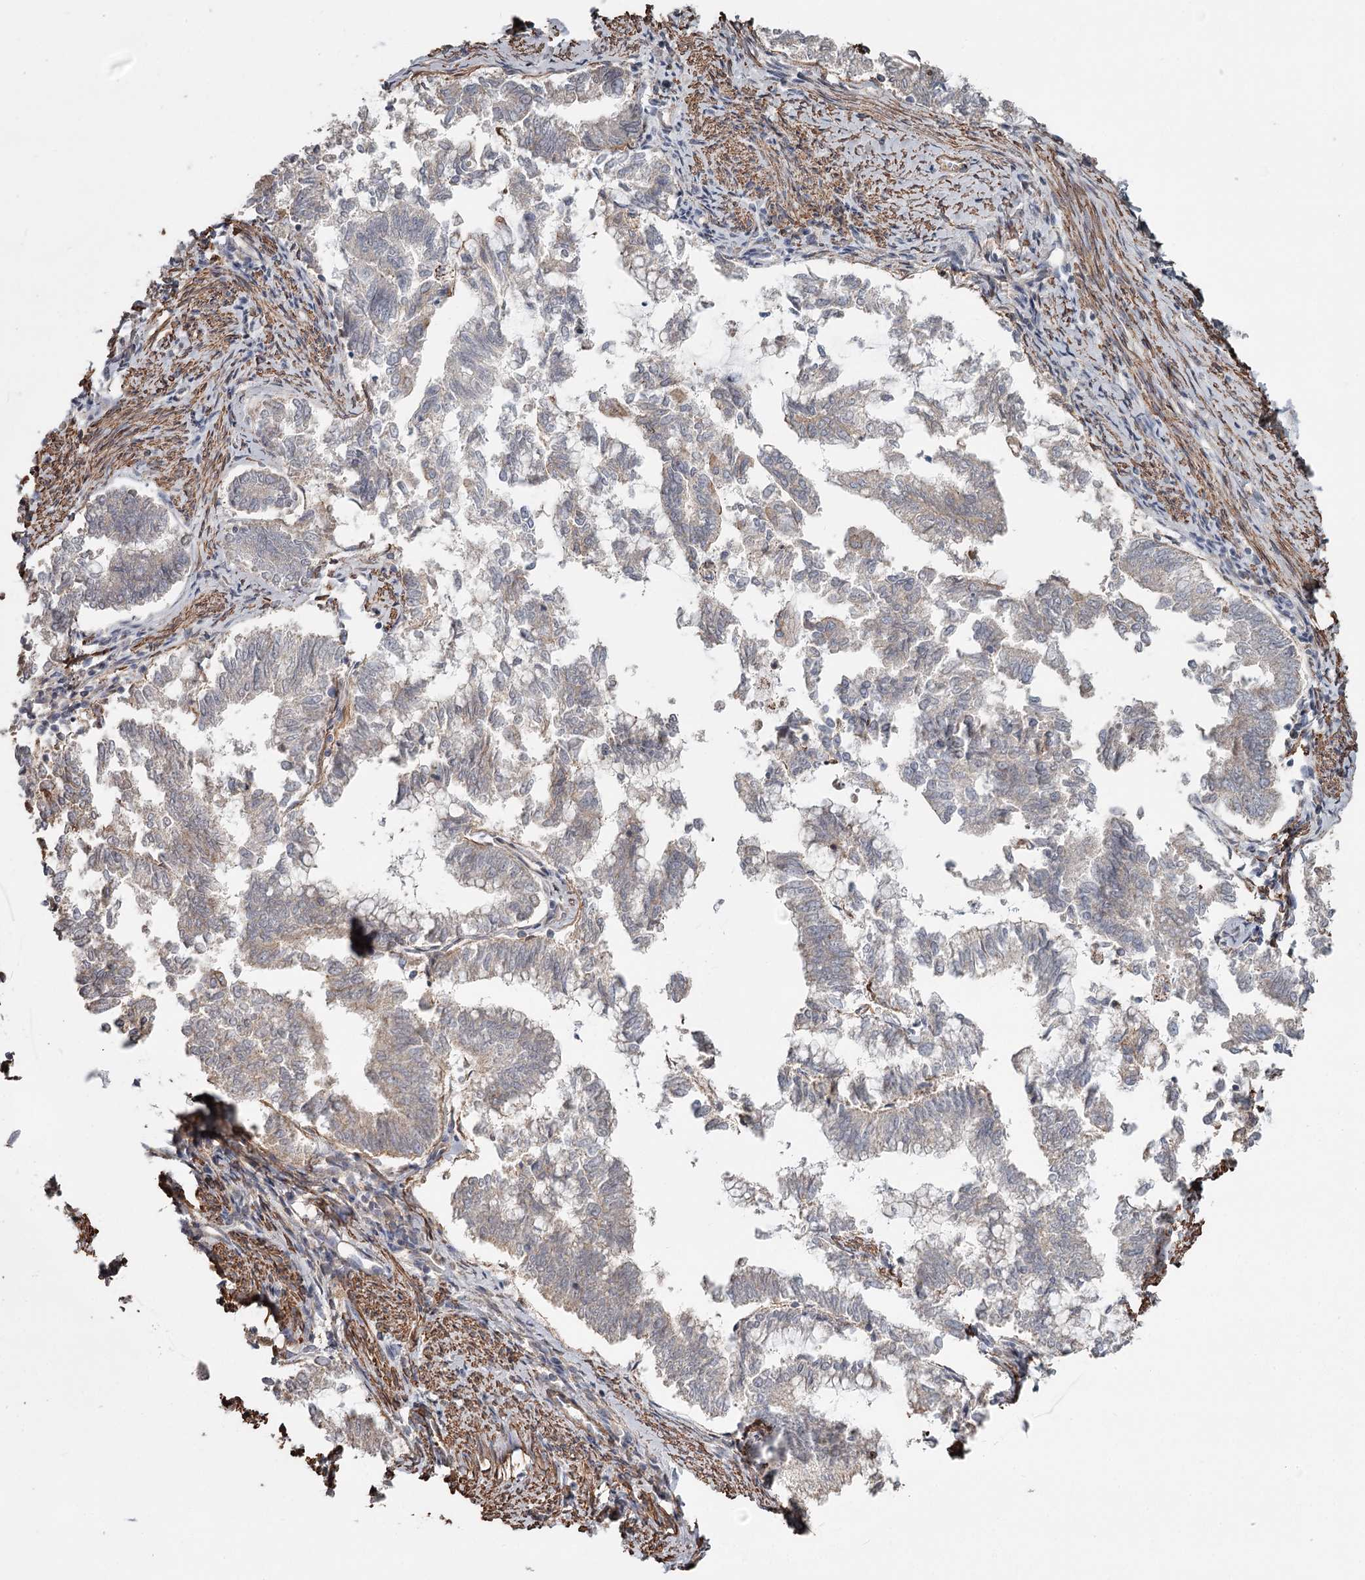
{"staining": {"intensity": "negative", "quantity": "none", "location": "none"}, "tissue": "endometrial cancer", "cell_type": "Tumor cells", "image_type": "cancer", "snomed": [{"axis": "morphology", "description": "Adenocarcinoma, NOS"}, {"axis": "topography", "description": "Endometrium"}], "caption": "Immunohistochemistry of human endometrial cancer (adenocarcinoma) shows no staining in tumor cells.", "gene": "DHRS9", "patient": {"sex": "female", "age": 79}}